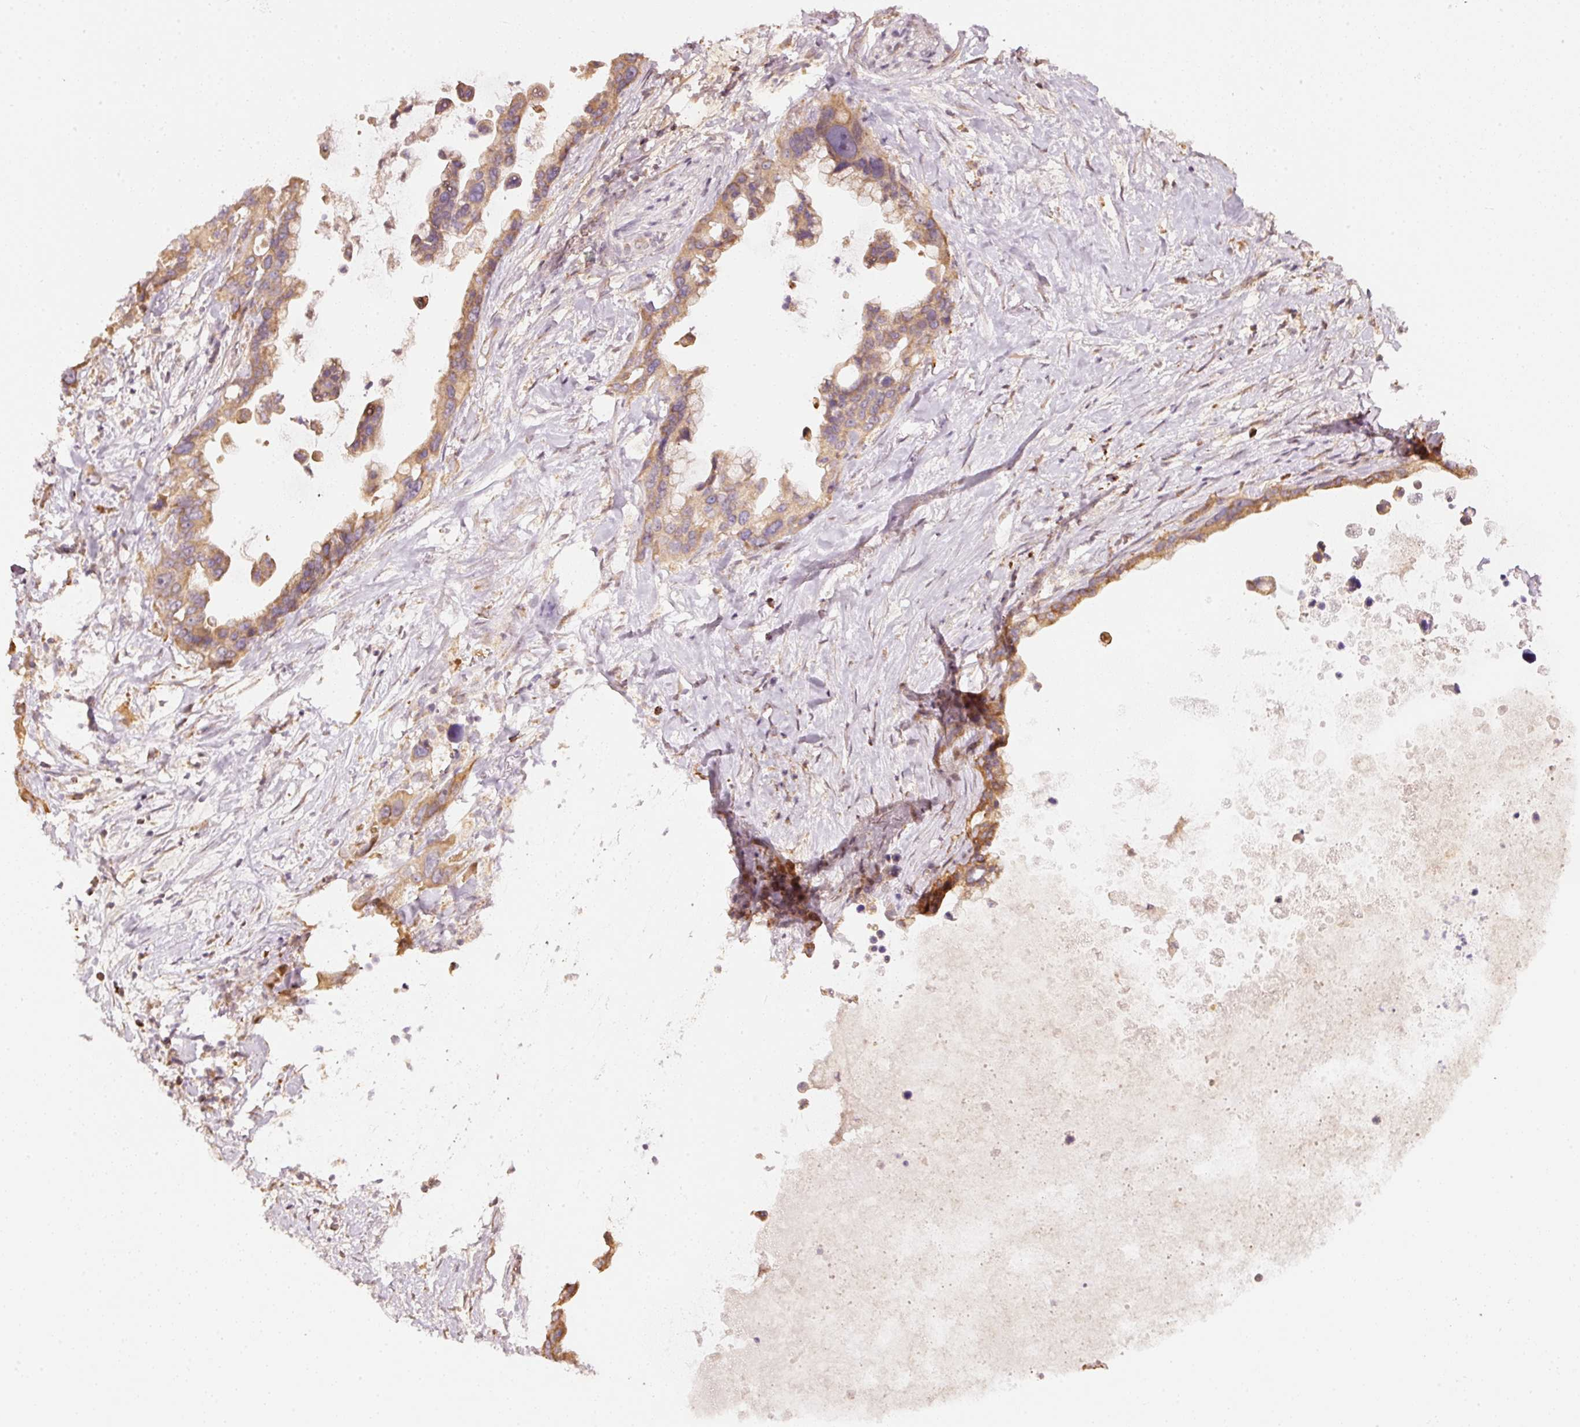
{"staining": {"intensity": "moderate", "quantity": ">75%", "location": "cytoplasmic/membranous"}, "tissue": "pancreatic cancer", "cell_type": "Tumor cells", "image_type": "cancer", "snomed": [{"axis": "morphology", "description": "Adenocarcinoma, NOS"}, {"axis": "topography", "description": "Pancreas"}], "caption": "Human pancreatic adenocarcinoma stained with a brown dye demonstrates moderate cytoplasmic/membranous positive positivity in approximately >75% of tumor cells.", "gene": "RAB35", "patient": {"sex": "female", "age": 83}}